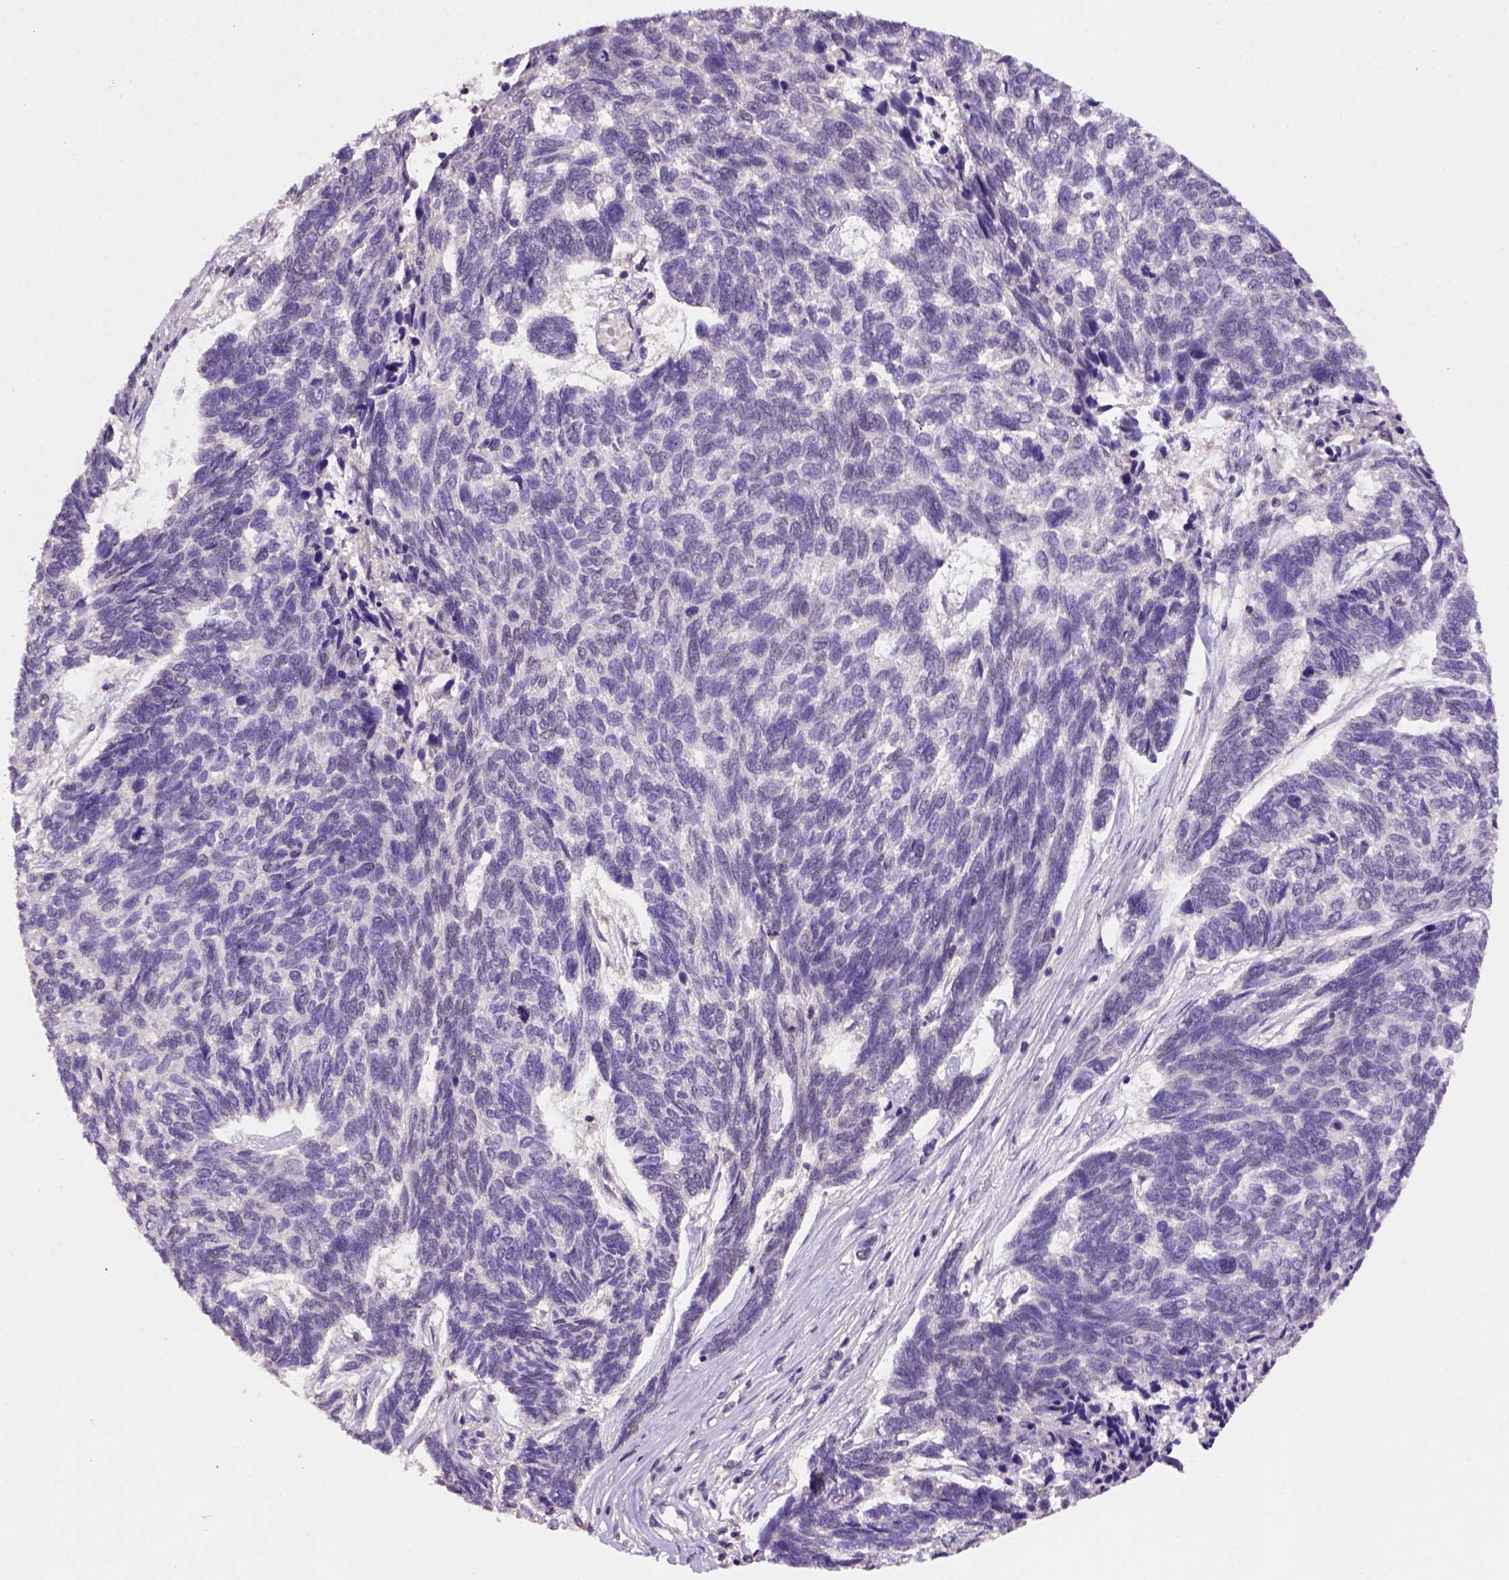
{"staining": {"intensity": "weak", "quantity": "<25%", "location": "nuclear"}, "tissue": "skin cancer", "cell_type": "Tumor cells", "image_type": "cancer", "snomed": [{"axis": "morphology", "description": "Basal cell carcinoma"}, {"axis": "topography", "description": "Skin"}], "caption": "Protein analysis of basal cell carcinoma (skin) reveals no significant expression in tumor cells. The staining was performed using DAB to visualize the protein expression in brown, while the nuclei were stained in blue with hematoxylin (Magnification: 20x).", "gene": "SCML4", "patient": {"sex": "female", "age": 65}}